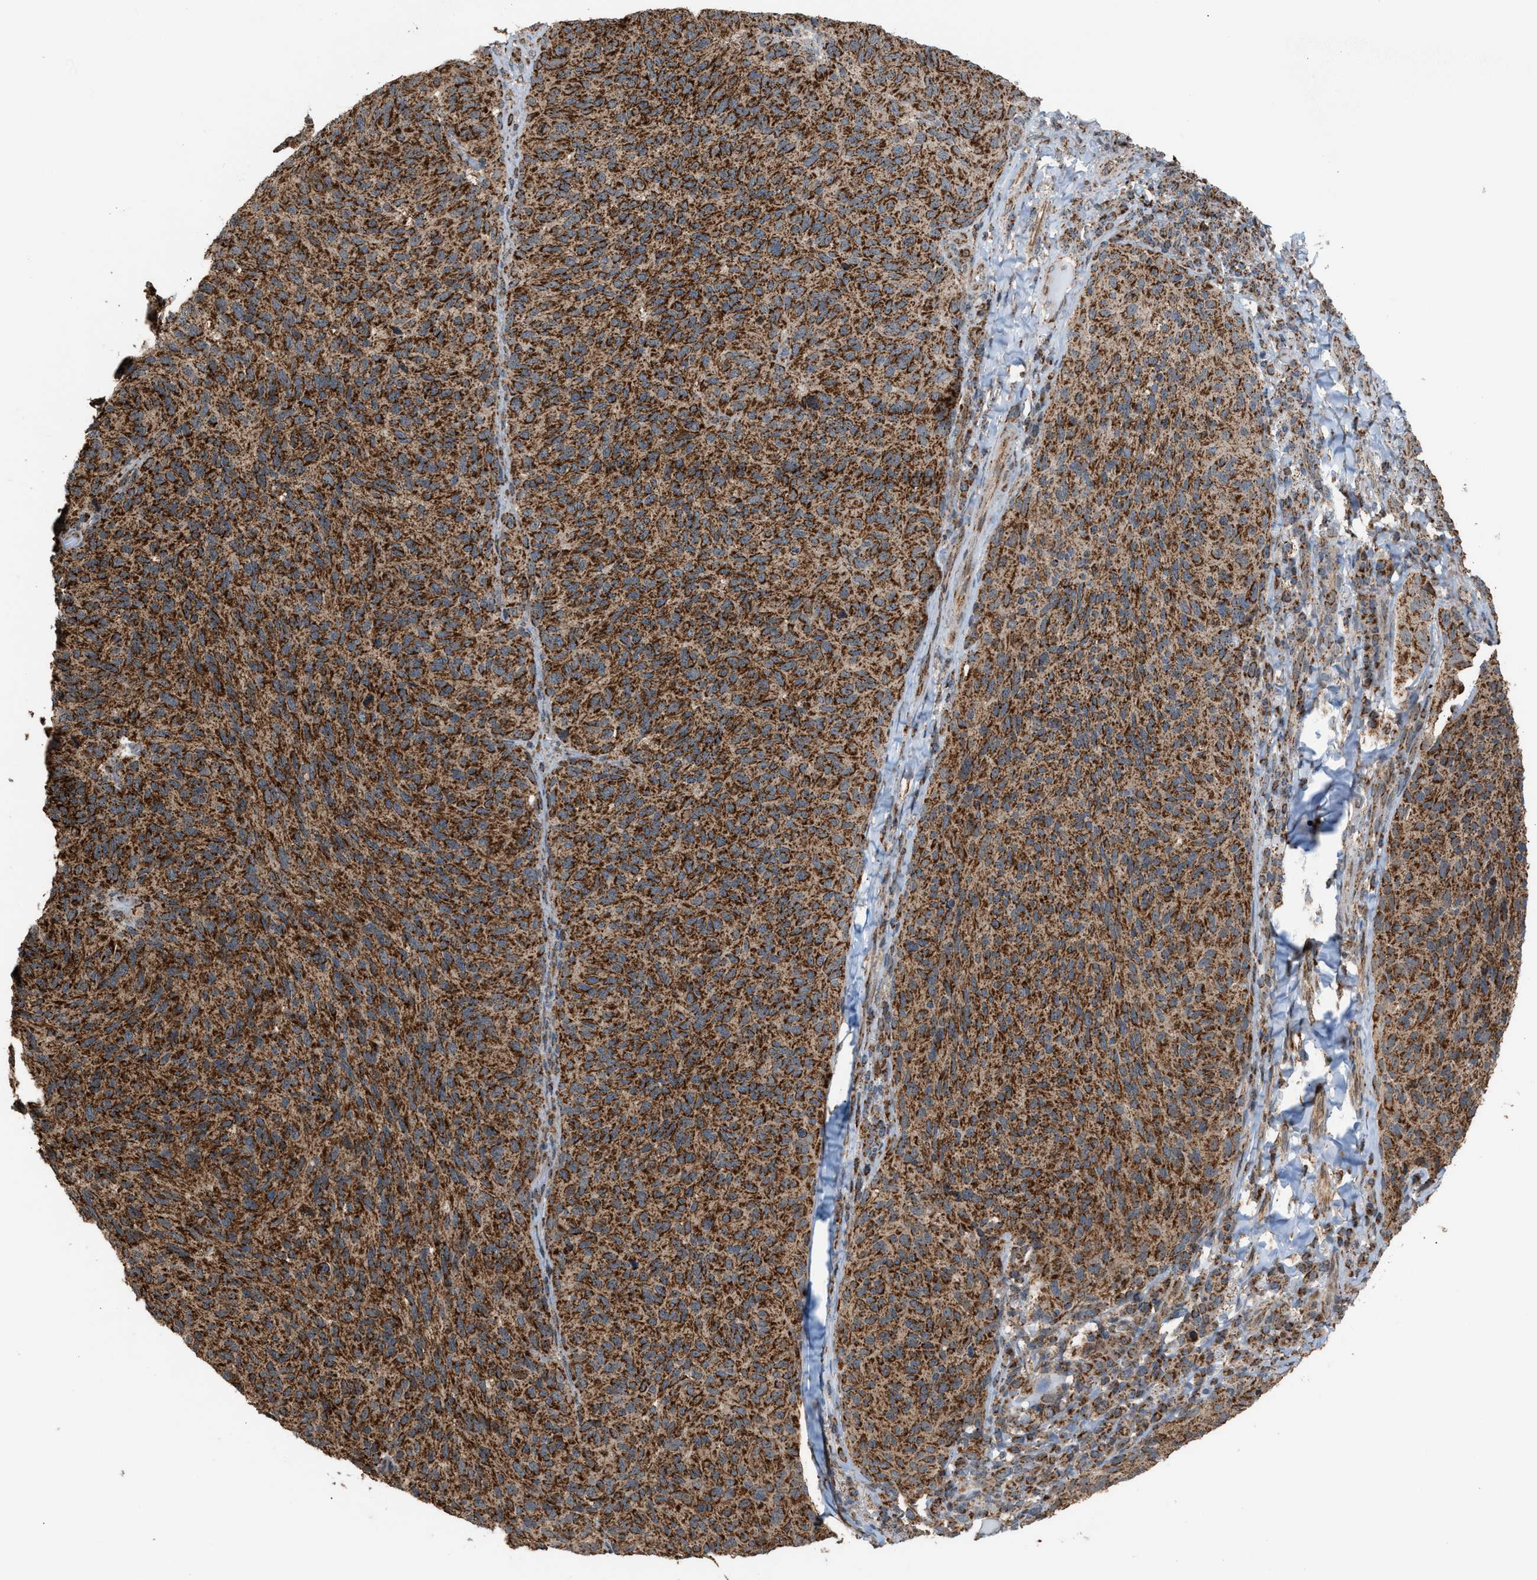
{"staining": {"intensity": "strong", "quantity": ">75%", "location": "cytoplasmic/membranous"}, "tissue": "melanoma", "cell_type": "Tumor cells", "image_type": "cancer", "snomed": [{"axis": "morphology", "description": "Malignant melanoma, NOS"}, {"axis": "topography", "description": "Skin"}], "caption": "Malignant melanoma stained with a protein marker displays strong staining in tumor cells.", "gene": "SGSM2", "patient": {"sex": "female", "age": 73}}